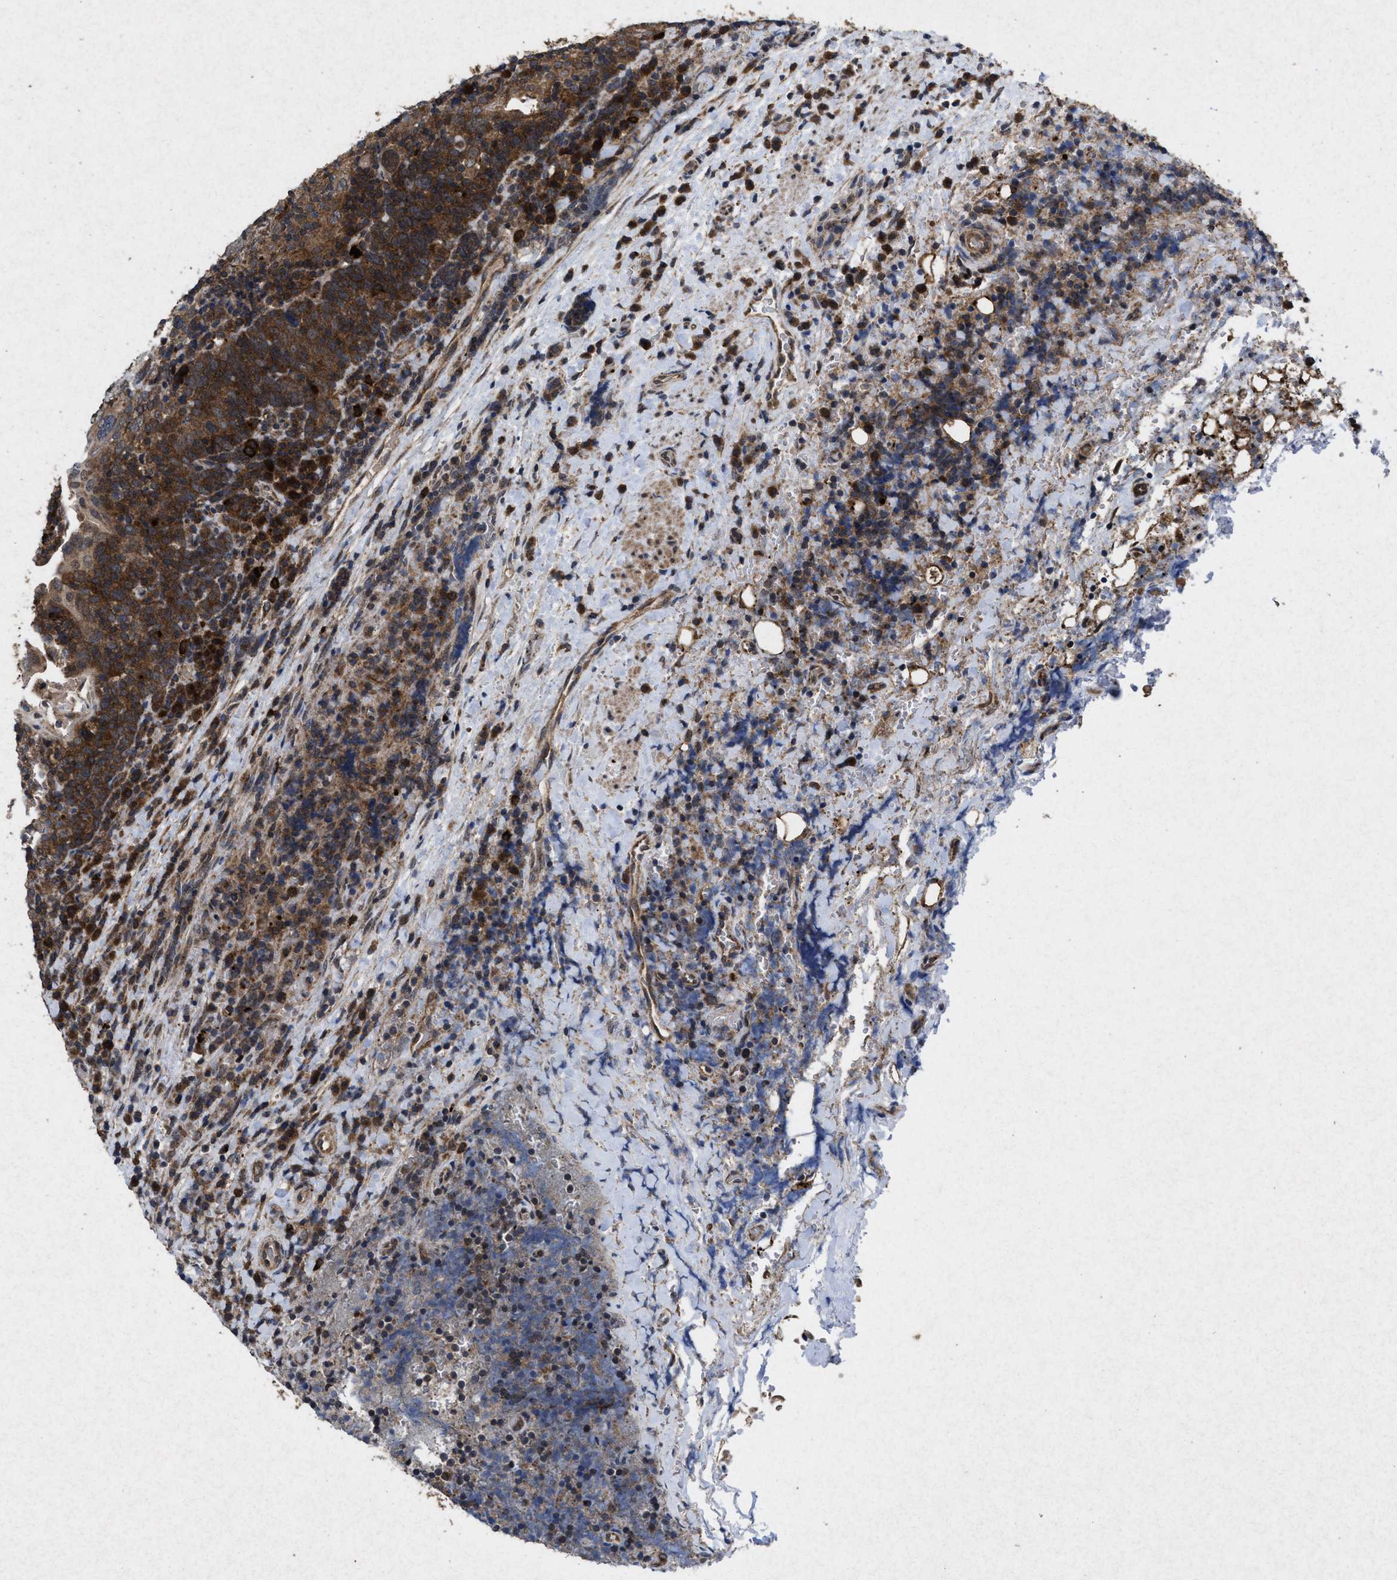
{"staining": {"intensity": "moderate", "quantity": ">75%", "location": "cytoplasmic/membranous"}, "tissue": "head and neck cancer", "cell_type": "Tumor cells", "image_type": "cancer", "snomed": [{"axis": "morphology", "description": "Squamous cell carcinoma, NOS"}, {"axis": "morphology", "description": "Squamous cell carcinoma, metastatic, NOS"}, {"axis": "topography", "description": "Lymph node"}, {"axis": "topography", "description": "Head-Neck"}], "caption": "There is medium levels of moderate cytoplasmic/membranous expression in tumor cells of head and neck metastatic squamous cell carcinoma, as demonstrated by immunohistochemical staining (brown color).", "gene": "MSI2", "patient": {"sex": "male", "age": 62}}